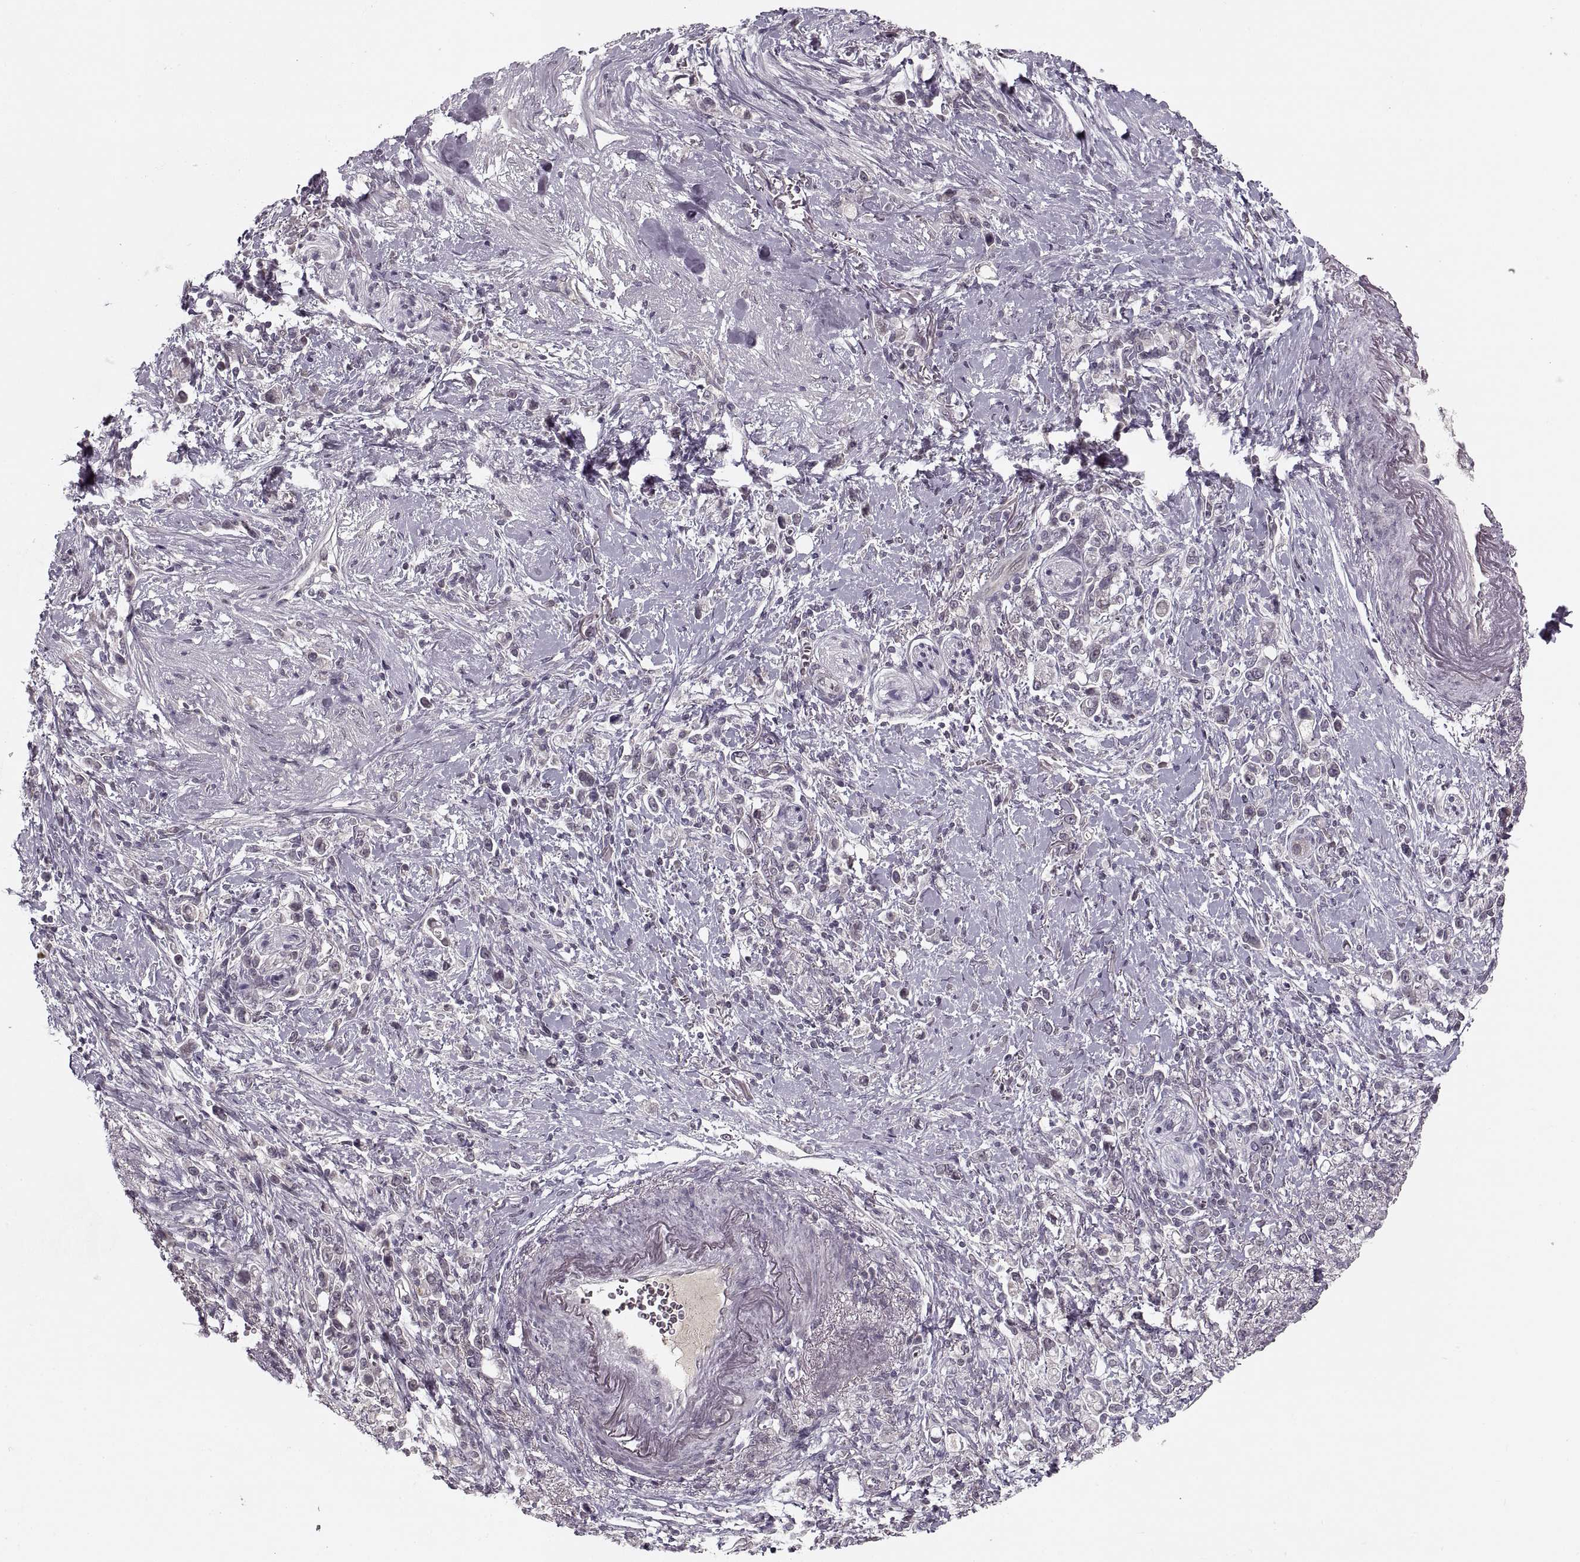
{"staining": {"intensity": "negative", "quantity": "none", "location": "none"}, "tissue": "stomach cancer", "cell_type": "Tumor cells", "image_type": "cancer", "snomed": [{"axis": "morphology", "description": "Adenocarcinoma, NOS"}, {"axis": "topography", "description": "Stomach"}], "caption": "Tumor cells show no significant staining in stomach cancer (adenocarcinoma).", "gene": "ASIC3", "patient": {"sex": "male", "age": 63}}